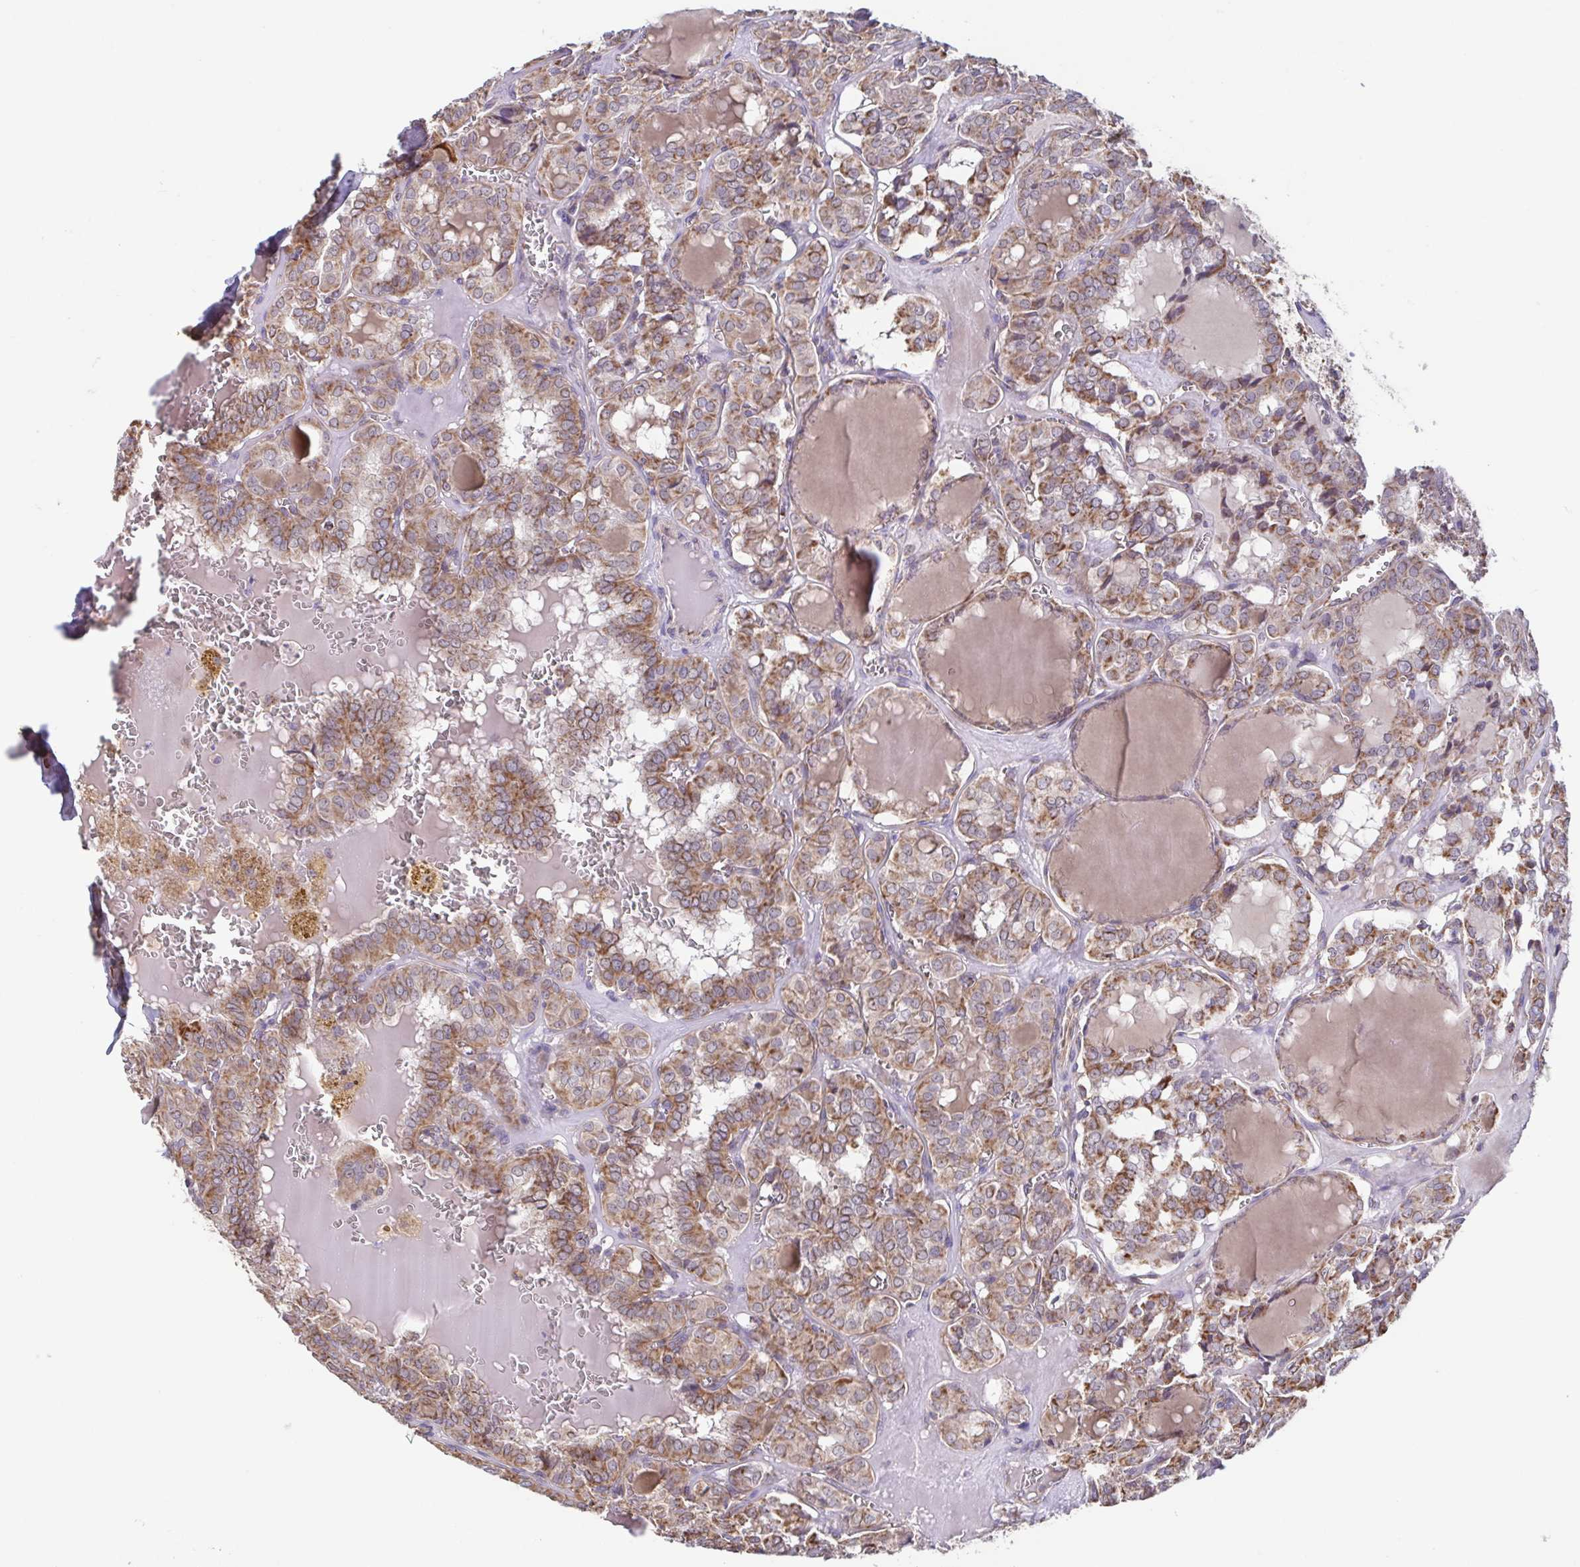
{"staining": {"intensity": "moderate", "quantity": ">75%", "location": "cytoplasmic/membranous"}, "tissue": "thyroid cancer", "cell_type": "Tumor cells", "image_type": "cancer", "snomed": [{"axis": "morphology", "description": "Papillary adenocarcinoma, NOS"}, {"axis": "topography", "description": "Thyroid gland"}], "caption": "Protein staining shows moderate cytoplasmic/membranous expression in about >75% of tumor cells in thyroid cancer (papillary adenocarcinoma).", "gene": "DIP2B", "patient": {"sex": "female", "age": 41}}